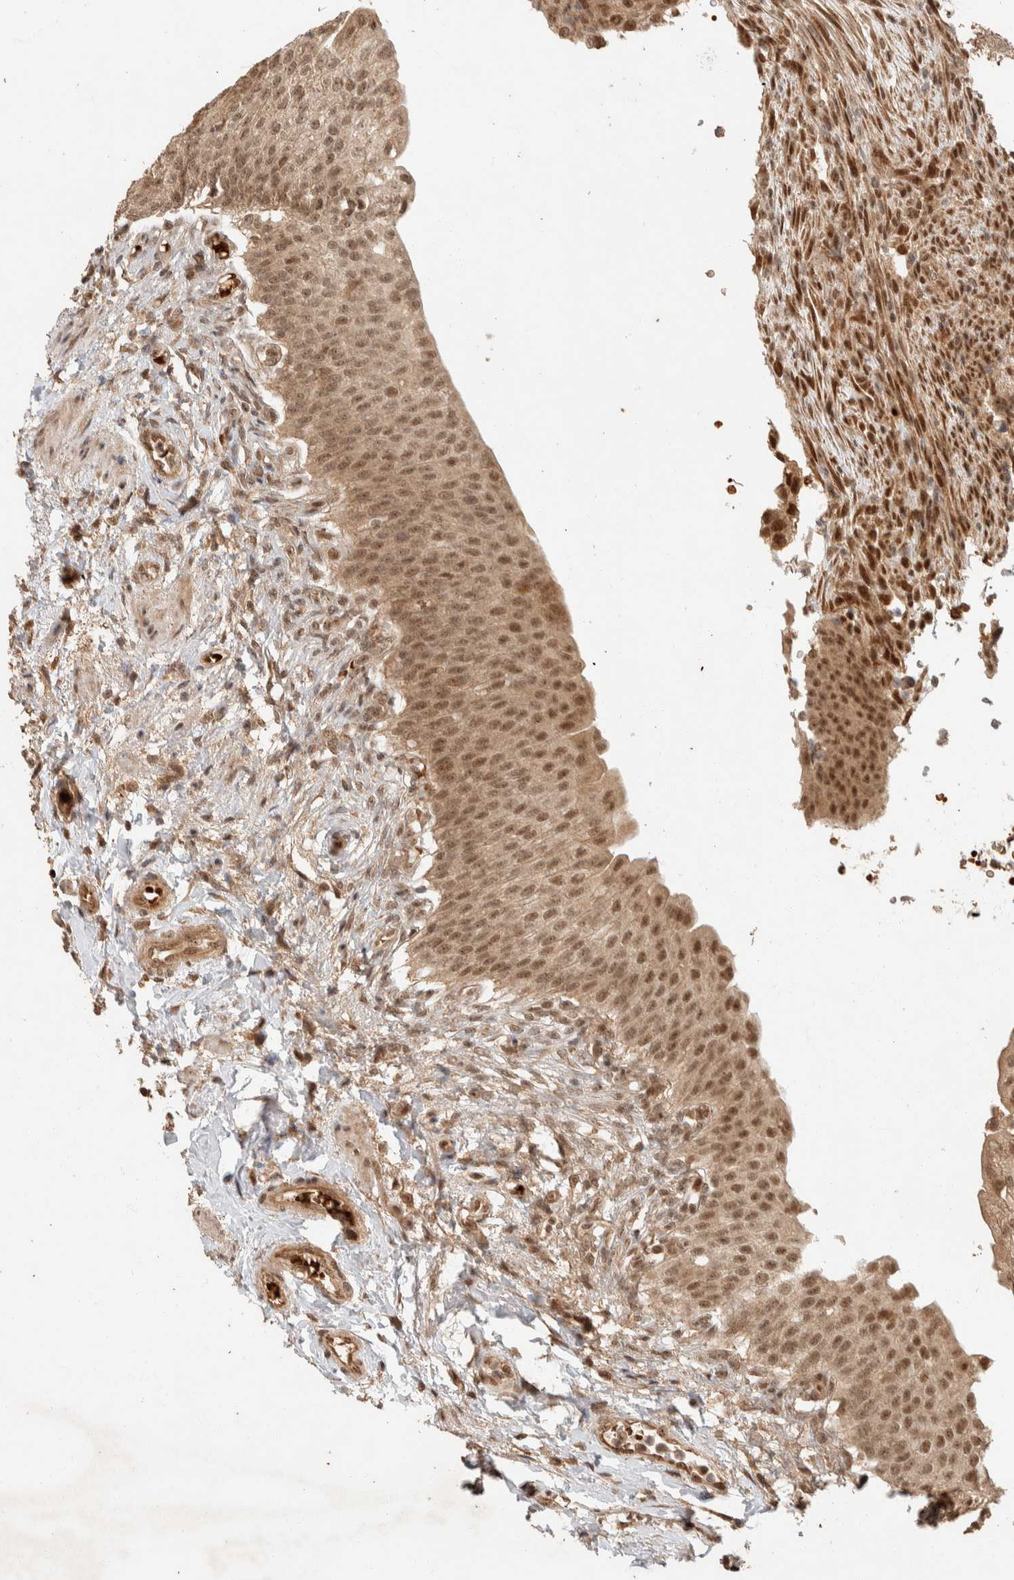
{"staining": {"intensity": "moderate", "quantity": ">75%", "location": "cytoplasmic/membranous,nuclear"}, "tissue": "urinary bladder", "cell_type": "Urothelial cells", "image_type": "normal", "snomed": [{"axis": "morphology", "description": "Normal tissue, NOS"}, {"axis": "topography", "description": "Urinary bladder"}], "caption": "Urothelial cells reveal medium levels of moderate cytoplasmic/membranous,nuclear expression in about >75% of cells in unremarkable urinary bladder. The protein of interest is shown in brown color, while the nuclei are stained blue.", "gene": "ZBTB2", "patient": {"sex": "female", "age": 60}}